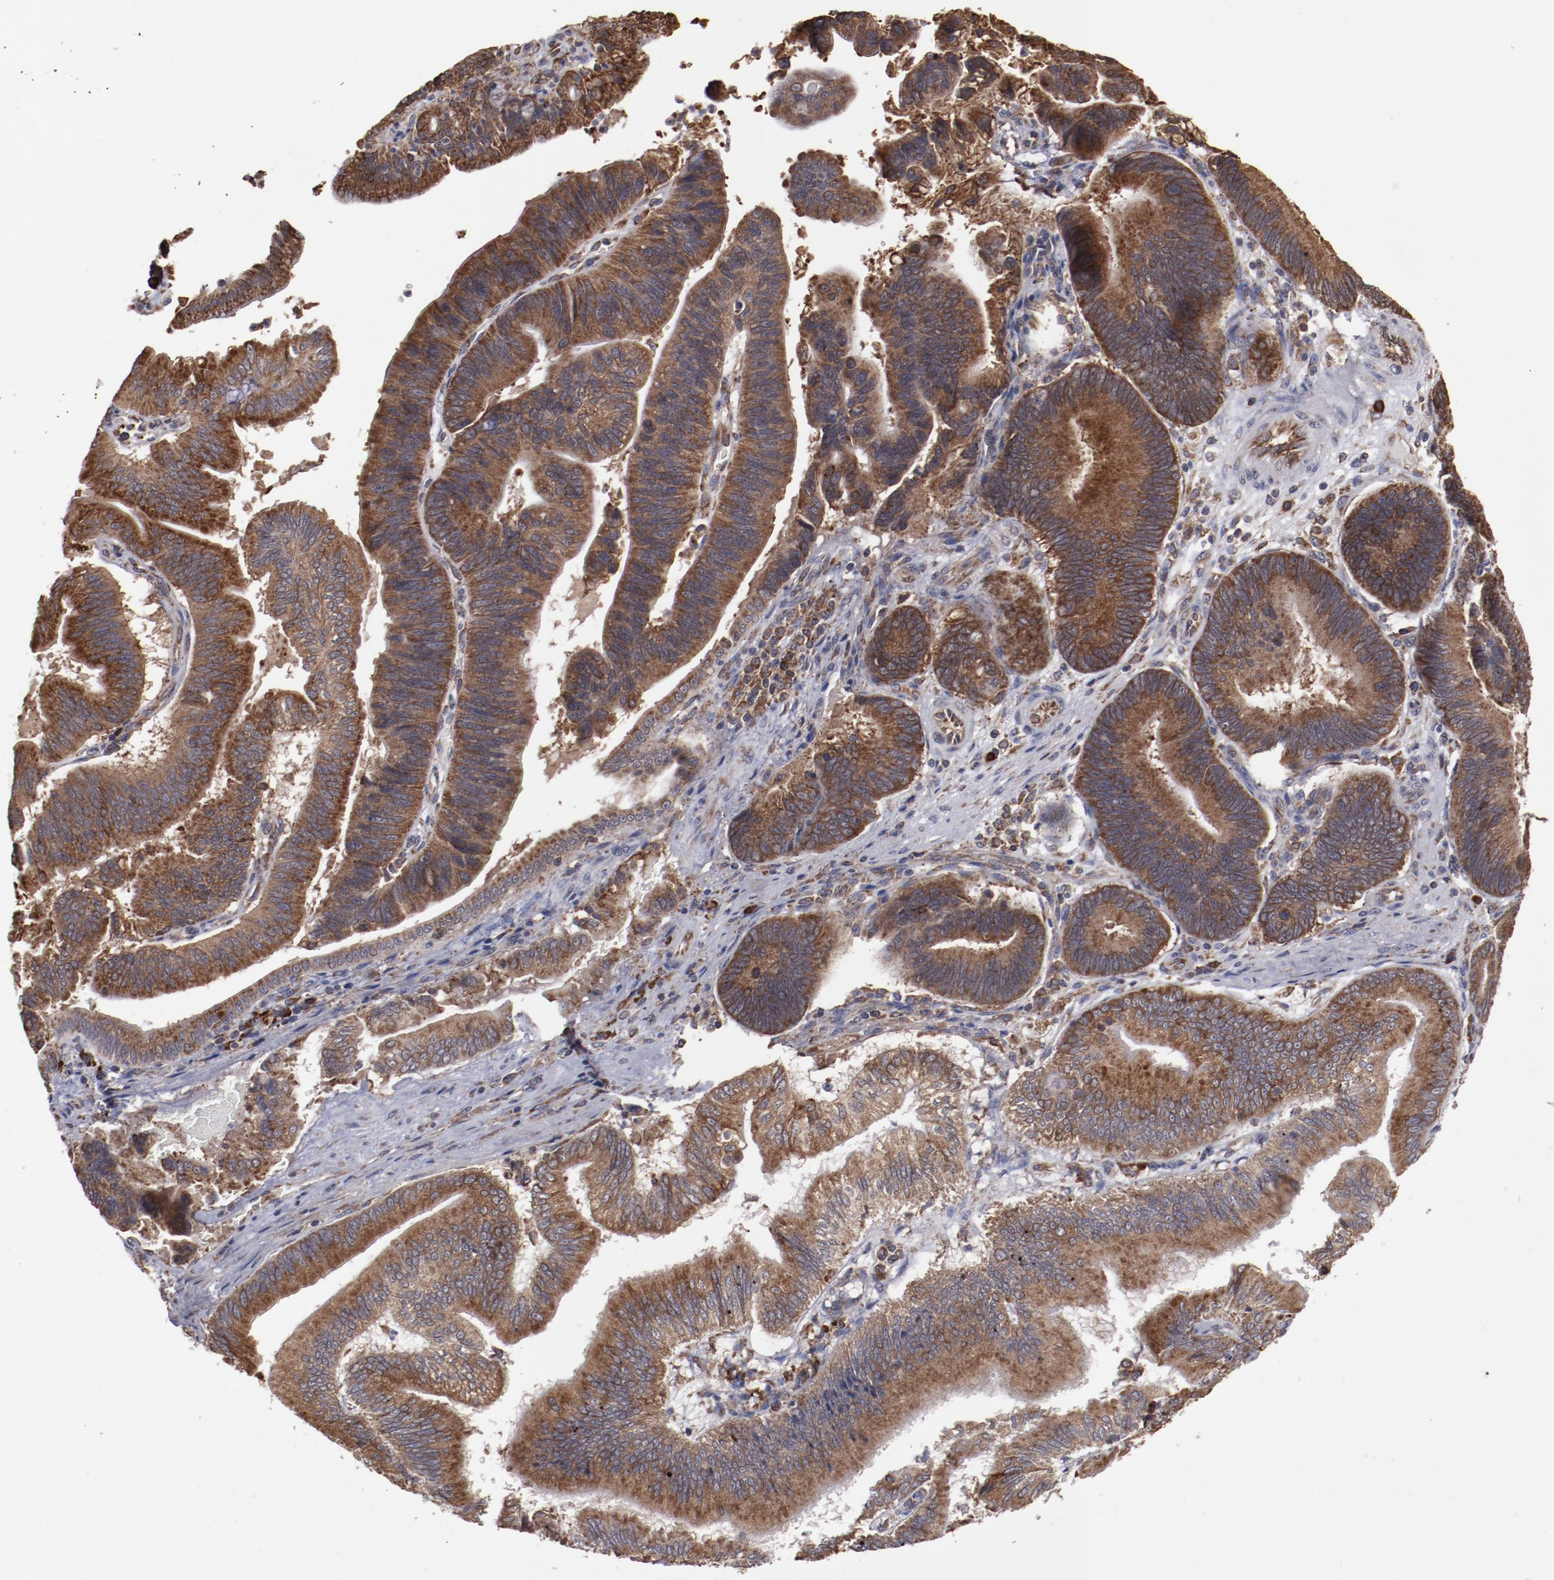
{"staining": {"intensity": "strong", "quantity": ">75%", "location": "cytoplasmic/membranous"}, "tissue": "pancreatic cancer", "cell_type": "Tumor cells", "image_type": "cancer", "snomed": [{"axis": "morphology", "description": "Adenocarcinoma, NOS"}, {"axis": "topography", "description": "Pancreas"}], "caption": "Tumor cells exhibit high levels of strong cytoplasmic/membranous positivity in about >75% of cells in pancreatic adenocarcinoma. Immunohistochemistry stains the protein of interest in brown and the nuclei are stained blue.", "gene": "RPS4Y1", "patient": {"sex": "male", "age": 82}}